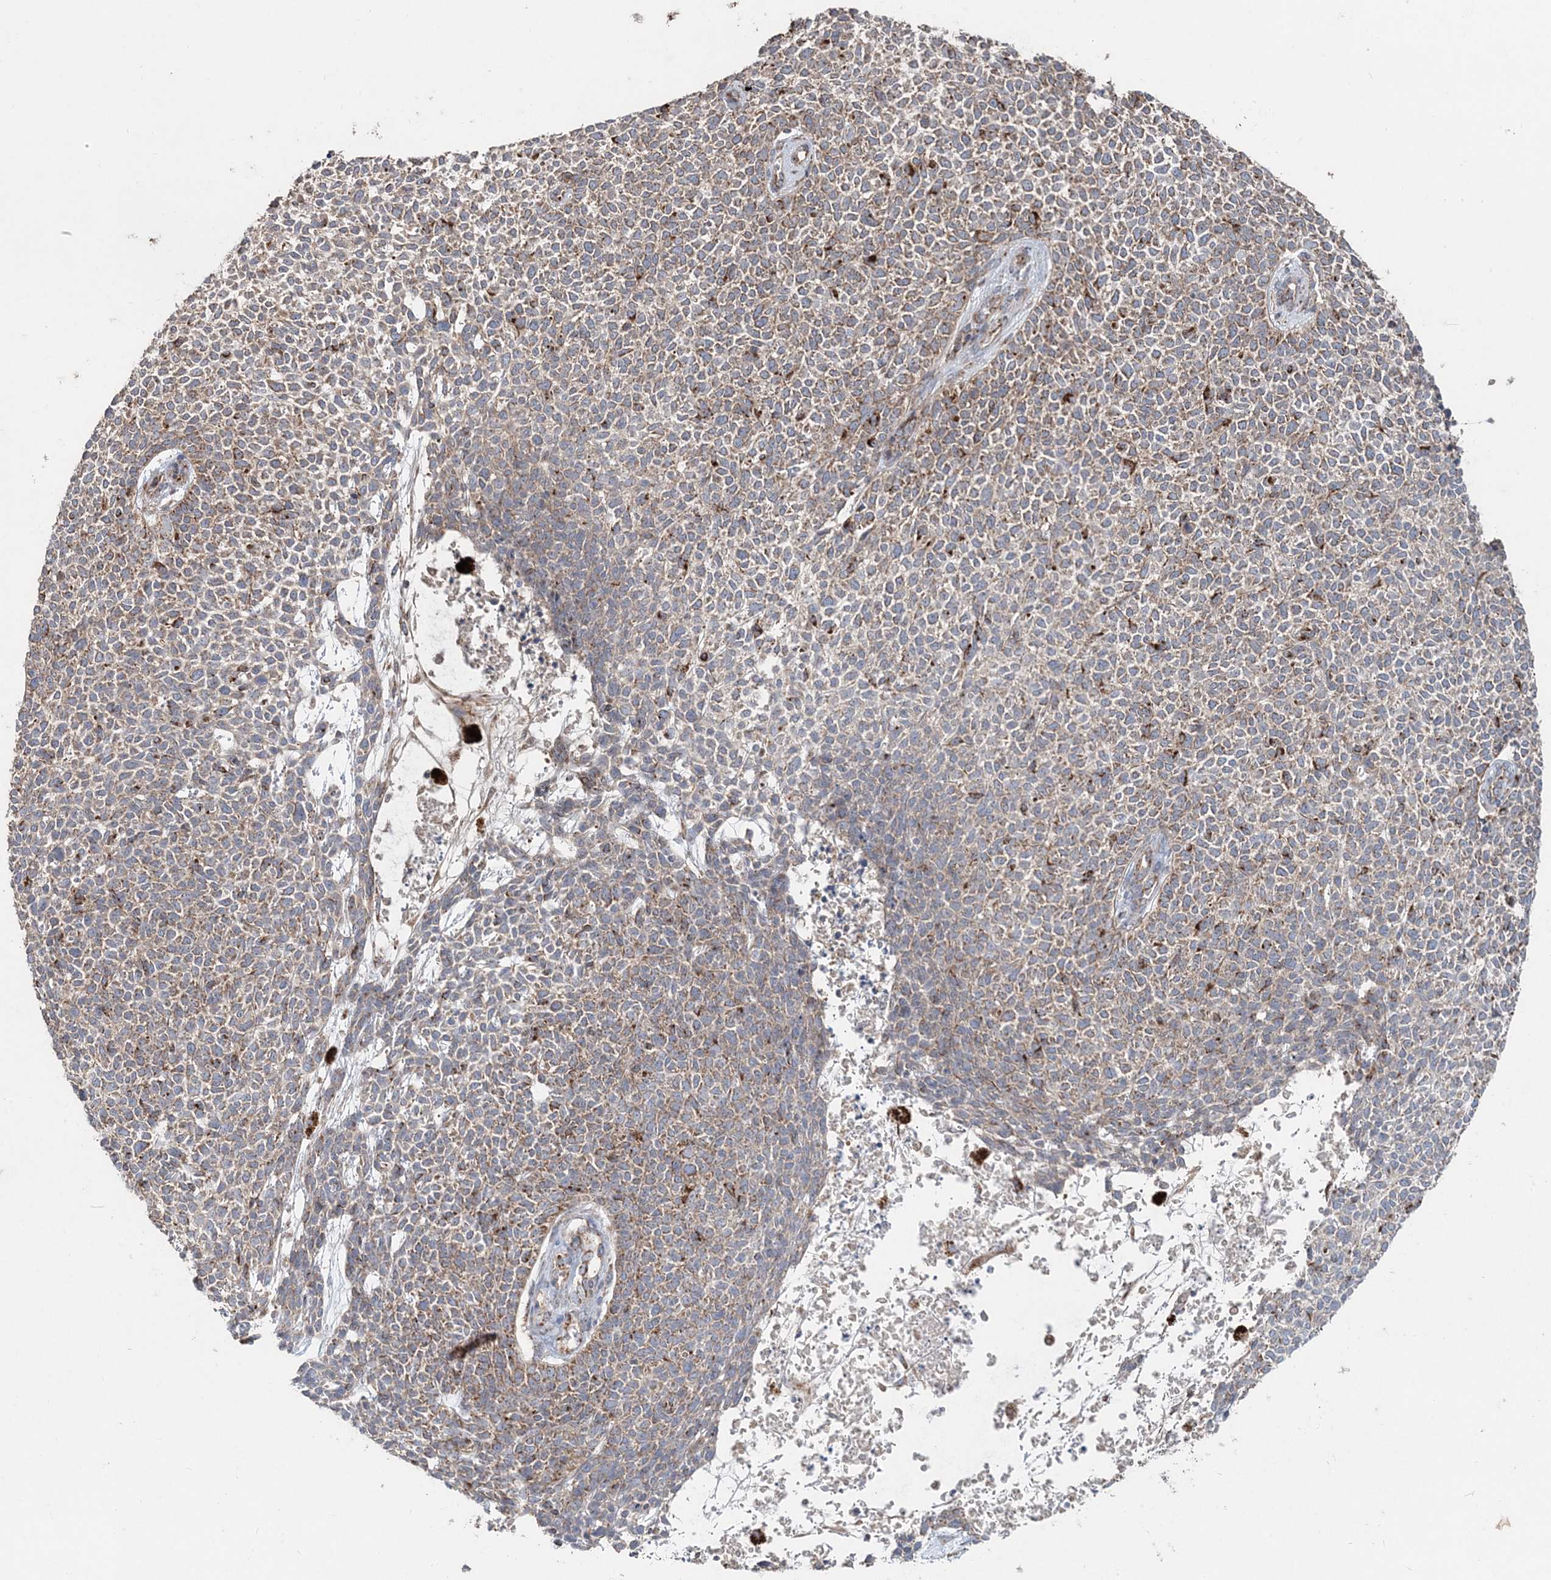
{"staining": {"intensity": "moderate", "quantity": "<25%", "location": "cytoplasmic/membranous"}, "tissue": "skin cancer", "cell_type": "Tumor cells", "image_type": "cancer", "snomed": [{"axis": "morphology", "description": "Basal cell carcinoma"}, {"axis": "topography", "description": "Skin"}], "caption": "Skin cancer (basal cell carcinoma) tissue demonstrates moderate cytoplasmic/membranous staining in approximately <25% of tumor cells", "gene": "LRPPRC", "patient": {"sex": "female", "age": 84}}